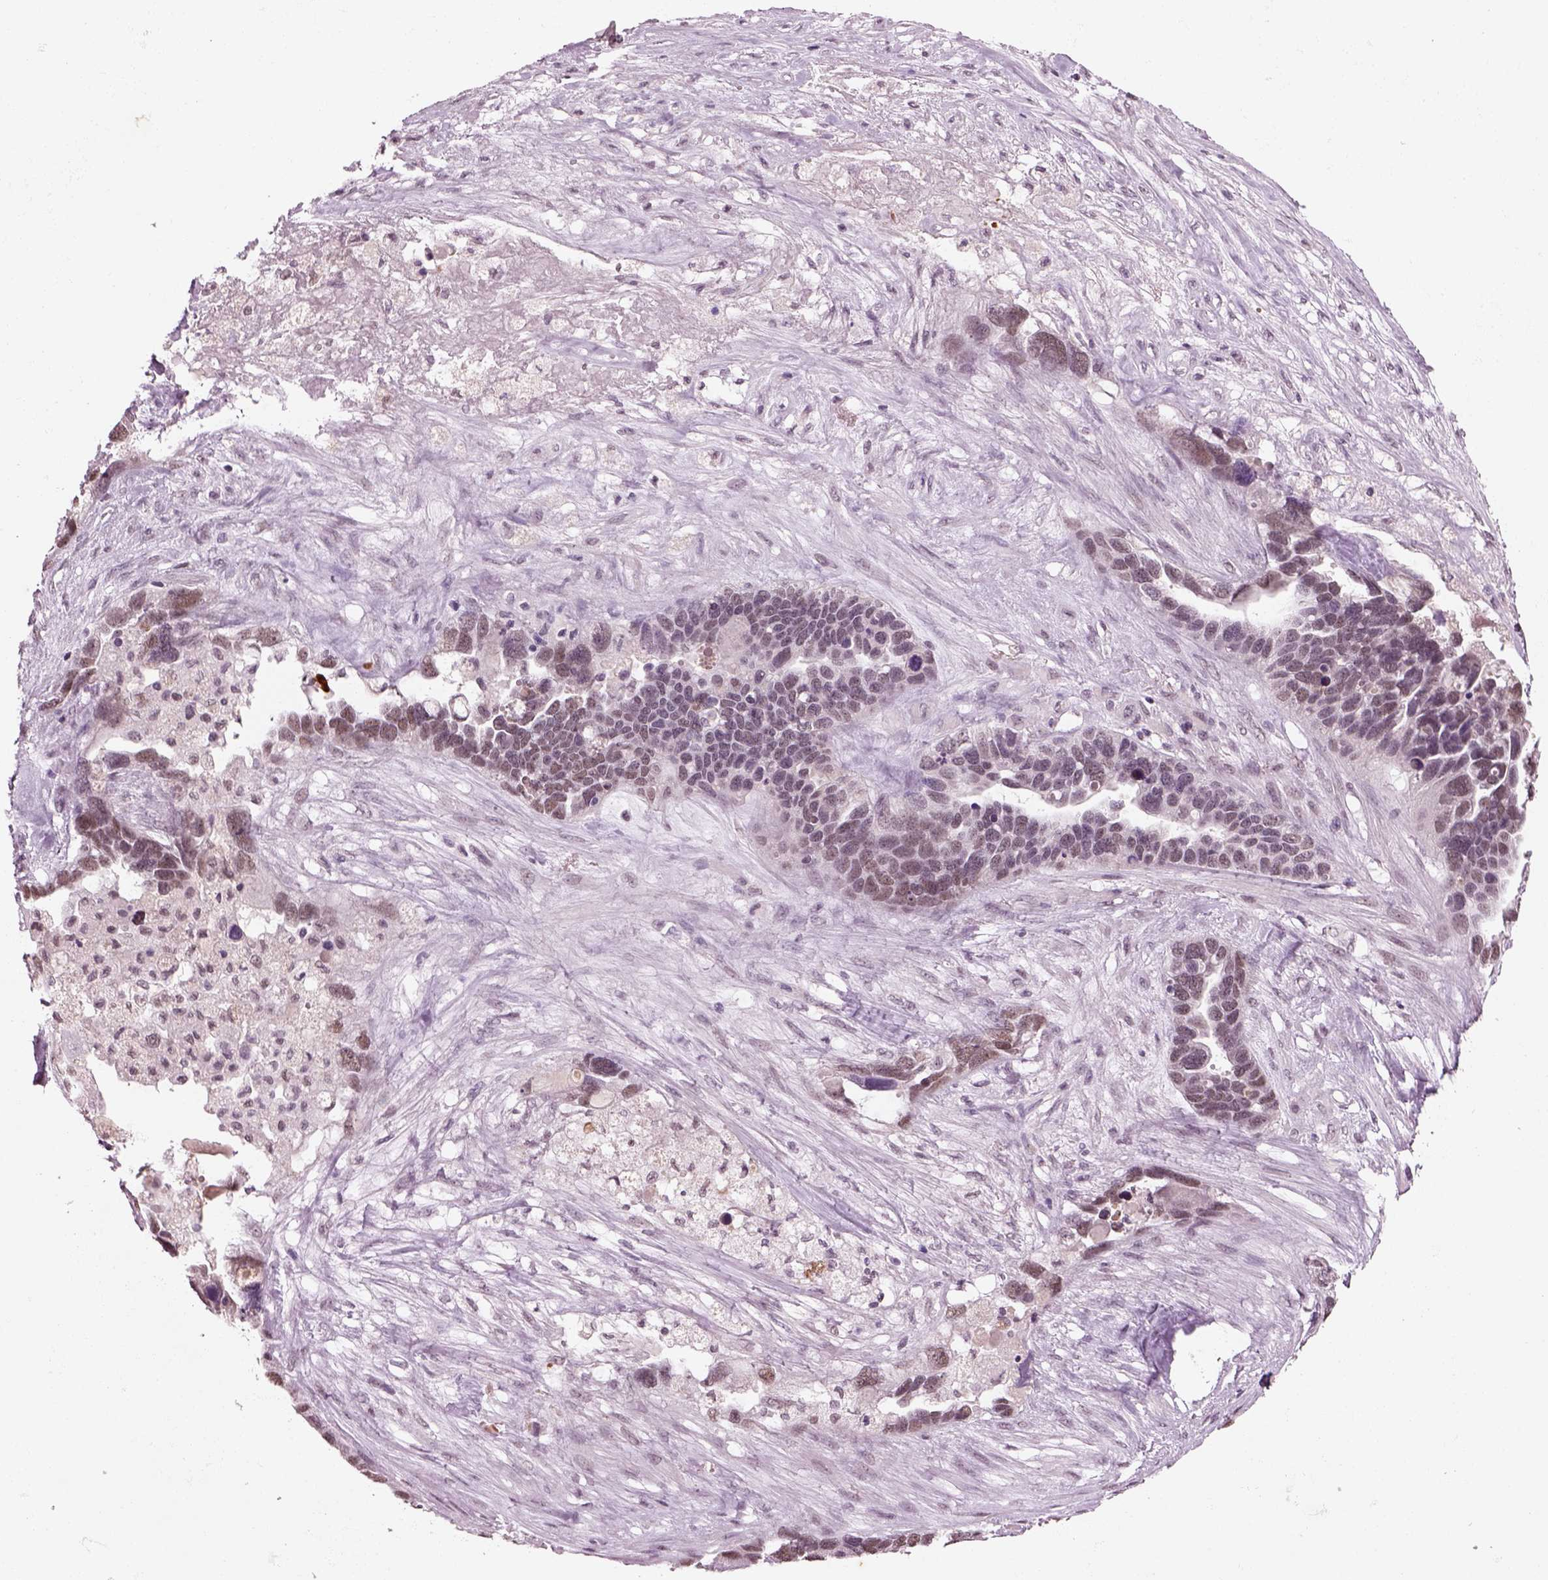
{"staining": {"intensity": "moderate", "quantity": "25%-75%", "location": "nuclear"}, "tissue": "ovarian cancer", "cell_type": "Tumor cells", "image_type": "cancer", "snomed": [{"axis": "morphology", "description": "Cystadenocarcinoma, serous, NOS"}, {"axis": "topography", "description": "Ovary"}], "caption": "A photomicrograph of ovarian serous cystadenocarcinoma stained for a protein demonstrates moderate nuclear brown staining in tumor cells.", "gene": "SEPHS1", "patient": {"sex": "female", "age": 54}}